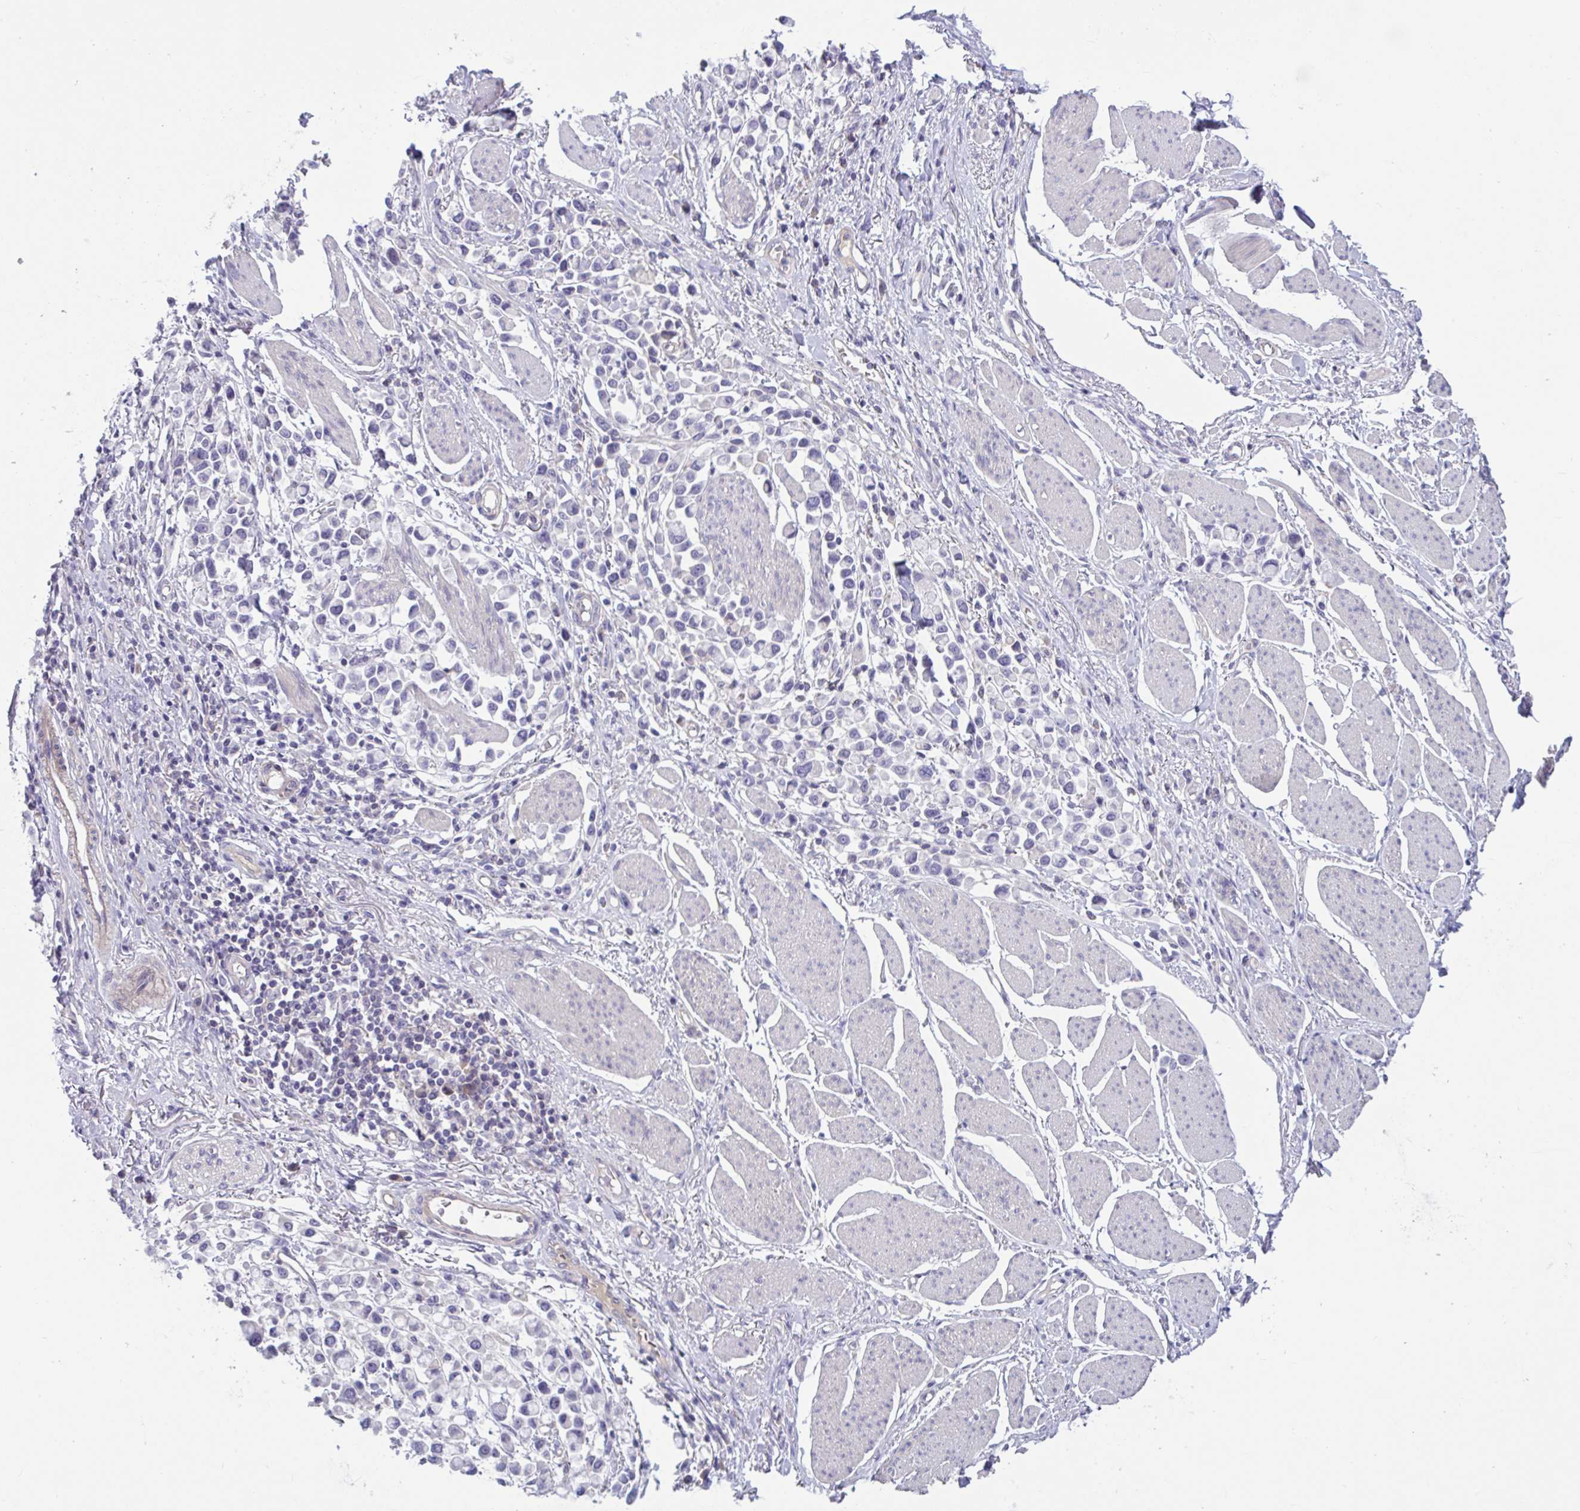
{"staining": {"intensity": "negative", "quantity": "none", "location": "none"}, "tissue": "stomach cancer", "cell_type": "Tumor cells", "image_type": "cancer", "snomed": [{"axis": "morphology", "description": "Adenocarcinoma, NOS"}, {"axis": "topography", "description": "Stomach"}], "caption": "Immunohistochemistry (IHC) photomicrograph of human adenocarcinoma (stomach) stained for a protein (brown), which demonstrates no staining in tumor cells.", "gene": "TTC7B", "patient": {"sex": "female", "age": 81}}